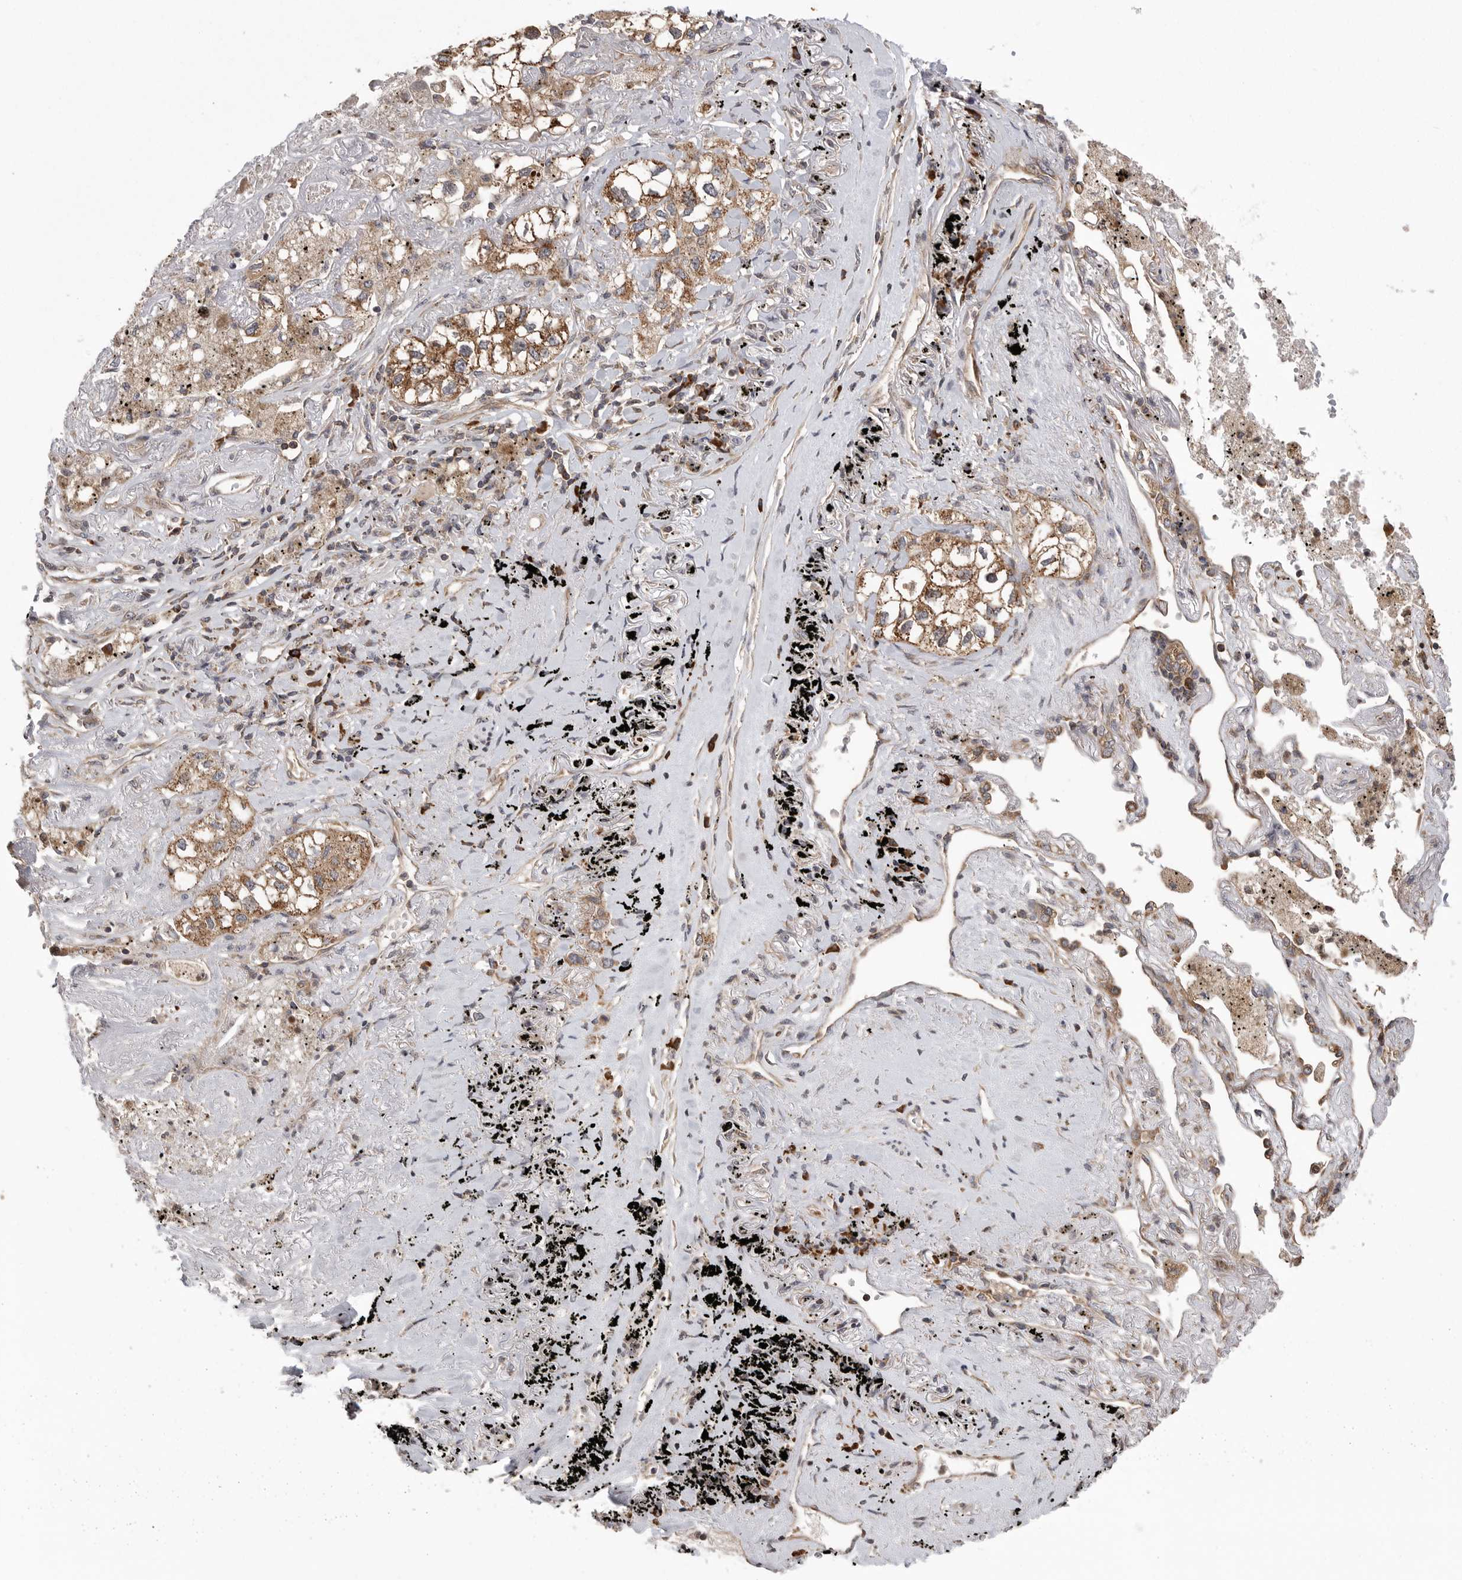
{"staining": {"intensity": "moderate", "quantity": ">75%", "location": "cytoplasmic/membranous"}, "tissue": "lung cancer", "cell_type": "Tumor cells", "image_type": "cancer", "snomed": [{"axis": "morphology", "description": "Adenocarcinoma, NOS"}, {"axis": "topography", "description": "Lung"}], "caption": "A photomicrograph of human lung adenocarcinoma stained for a protein shows moderate cytoplasmic/membranous brown staining in tumor cells. (DAB IHC, brown staining for protein, blue staining for nuclei).", "gene": "OXR1", "patient": {"sex": "male", "age": 63}}